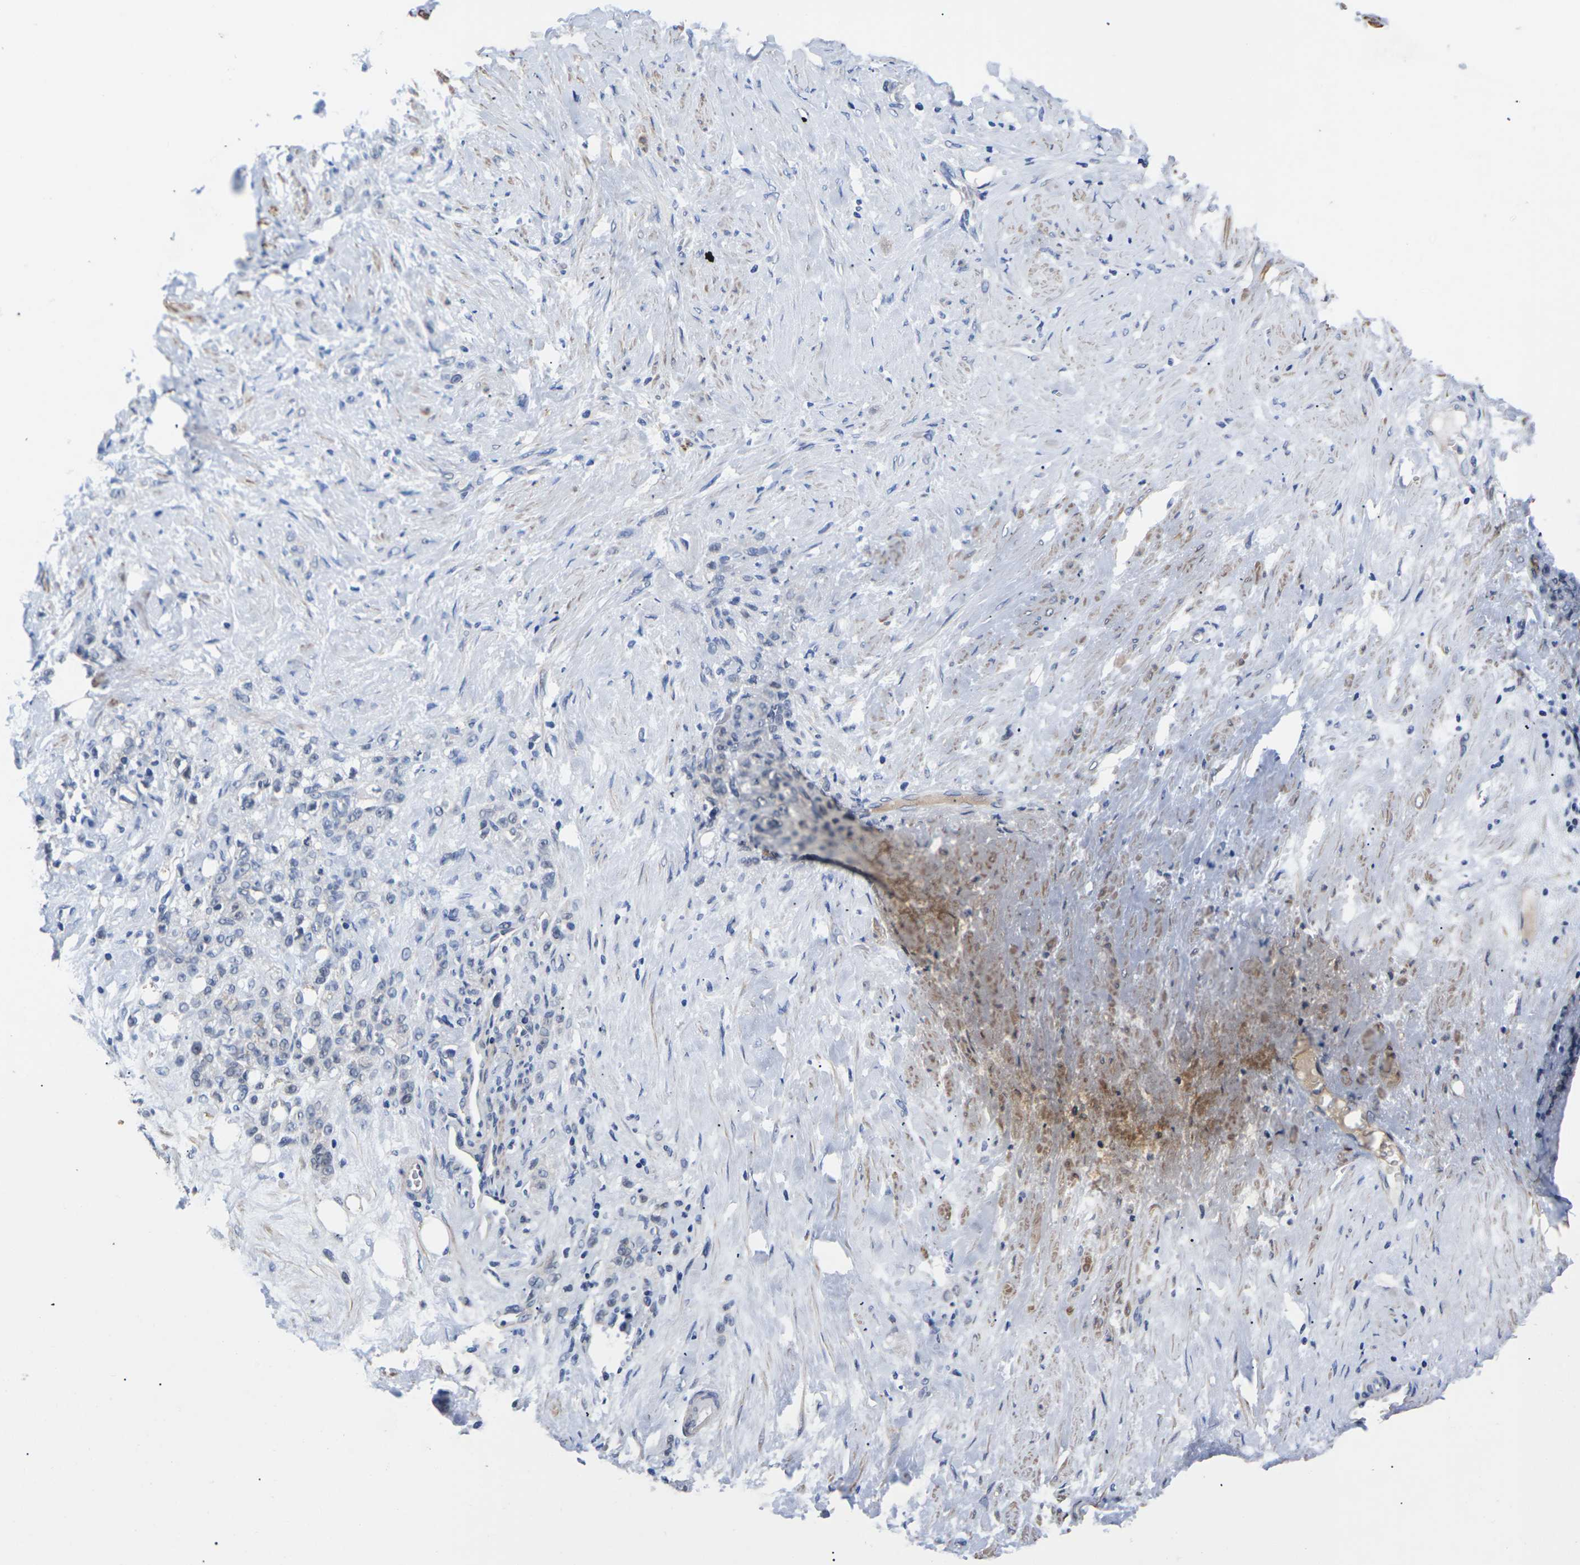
{"staining": {"intensity": "negative", "quantity": "none", "location": "none"}, "tissue": "stomach cancer", "cell_type": "Tumor cells", "image_type": "cancer", "snomed": [{"axis": "morphology", "description": "Adenocarcinoma, NOS"}, {"axis": "topography", "description": "Stomach"}], "caption": "The immunohistochemistry (IHC) histopathology image has no significant expression in tumor cells of stomach adenocarcinoma tissue. (IHC, brightfield microscopy, high magnification).", "gene": "ST6GAL2", "patient": {"sex": "male", "age": 82}}